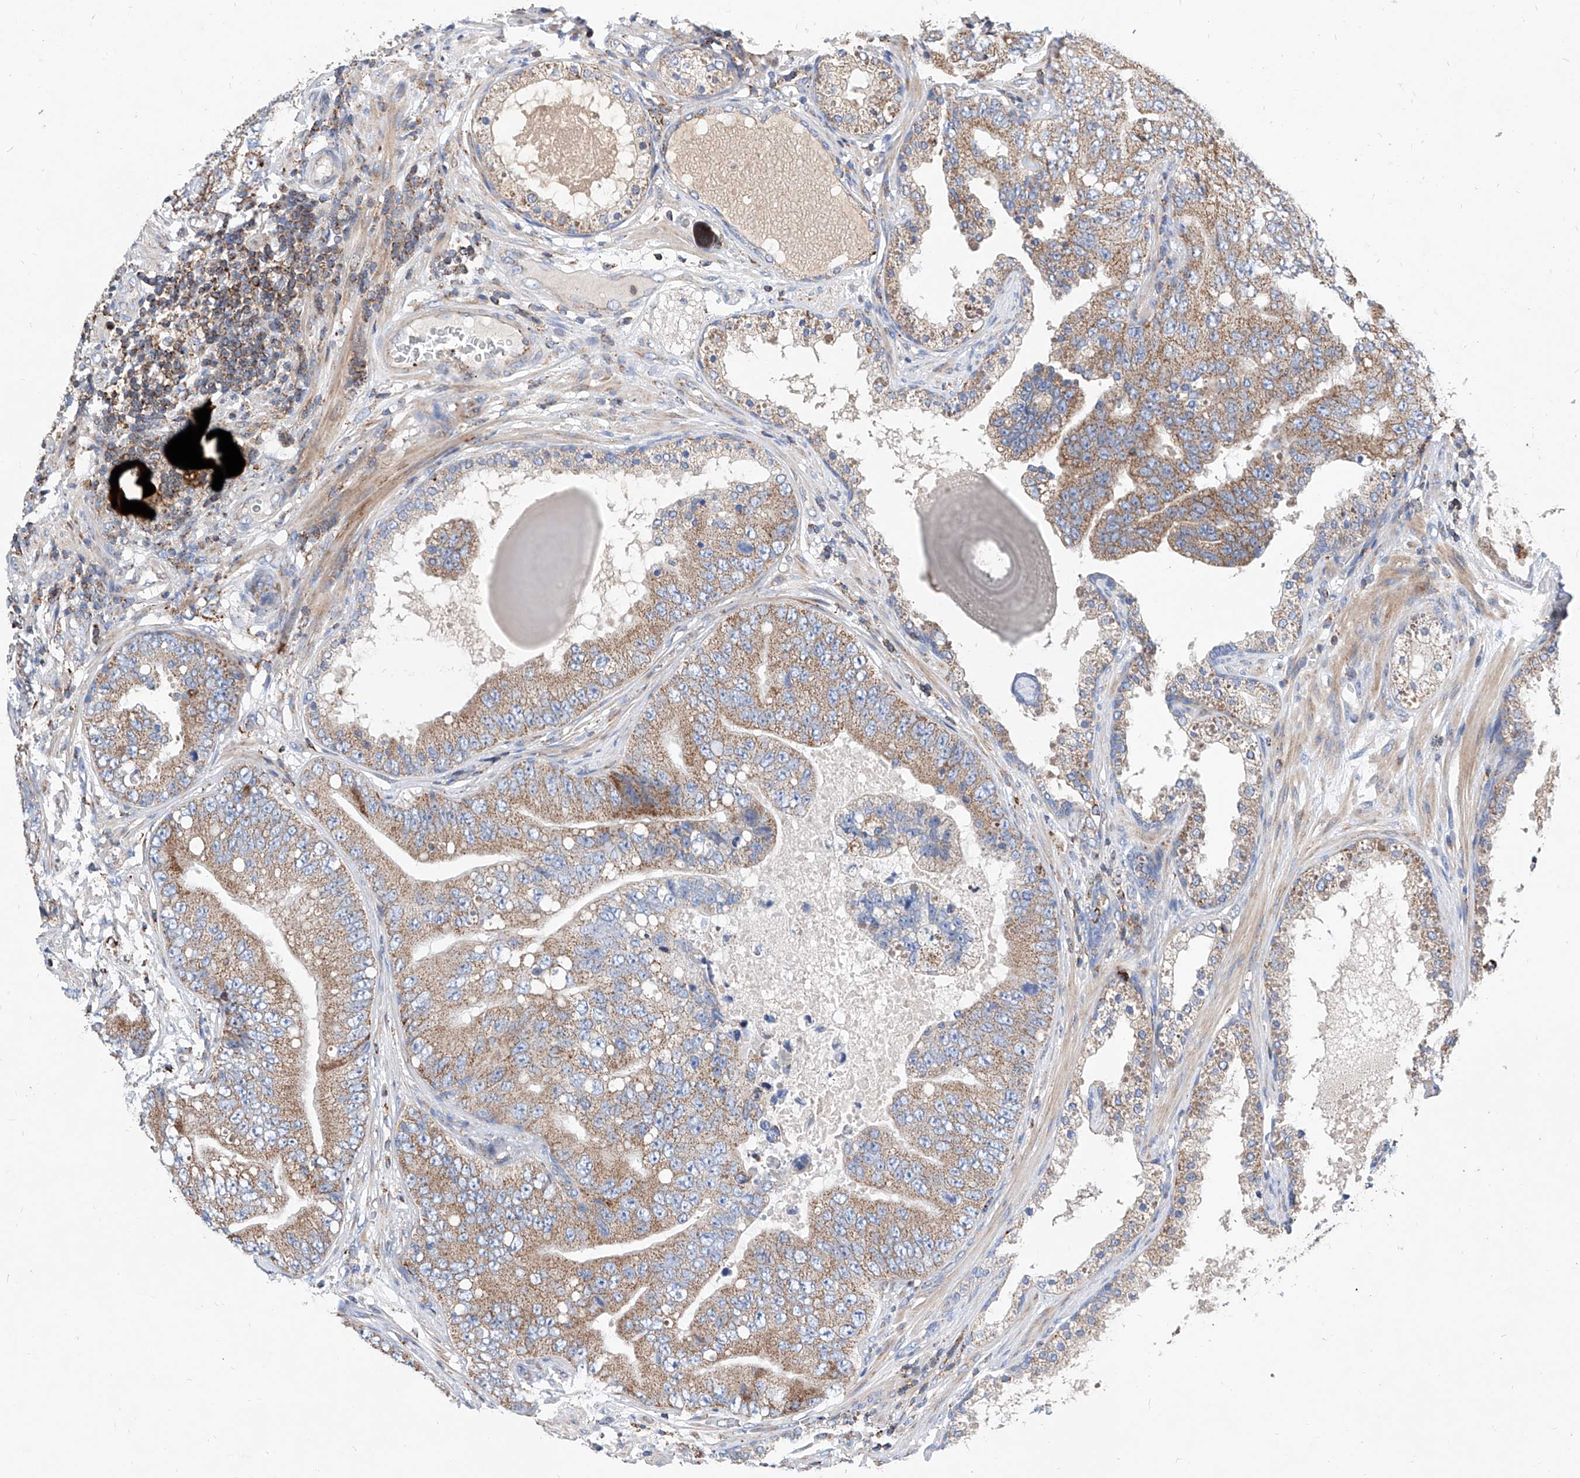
{"staining": {"intensity": "moderate", "quantity": ">75%", "location": "cytoplasmic/membranous"}, "tissue": "prostate cancer", "cell_type": "Tumor cells", "image_type": "cancer", "snomed": [{"axis": "morphology", "description": "Adenocarcinoma, High grade"}, {"axis": "topography", "description": "Prostate"}], "caption": "Immunohistochemistry (IHC) of prostate cancer exhibits medium levels of moderate cytoplasmic/membranous positivity in about >75% of tumor cells.", "gene": "CPNE5", "patient": {"sex": "male", "age": 70}}